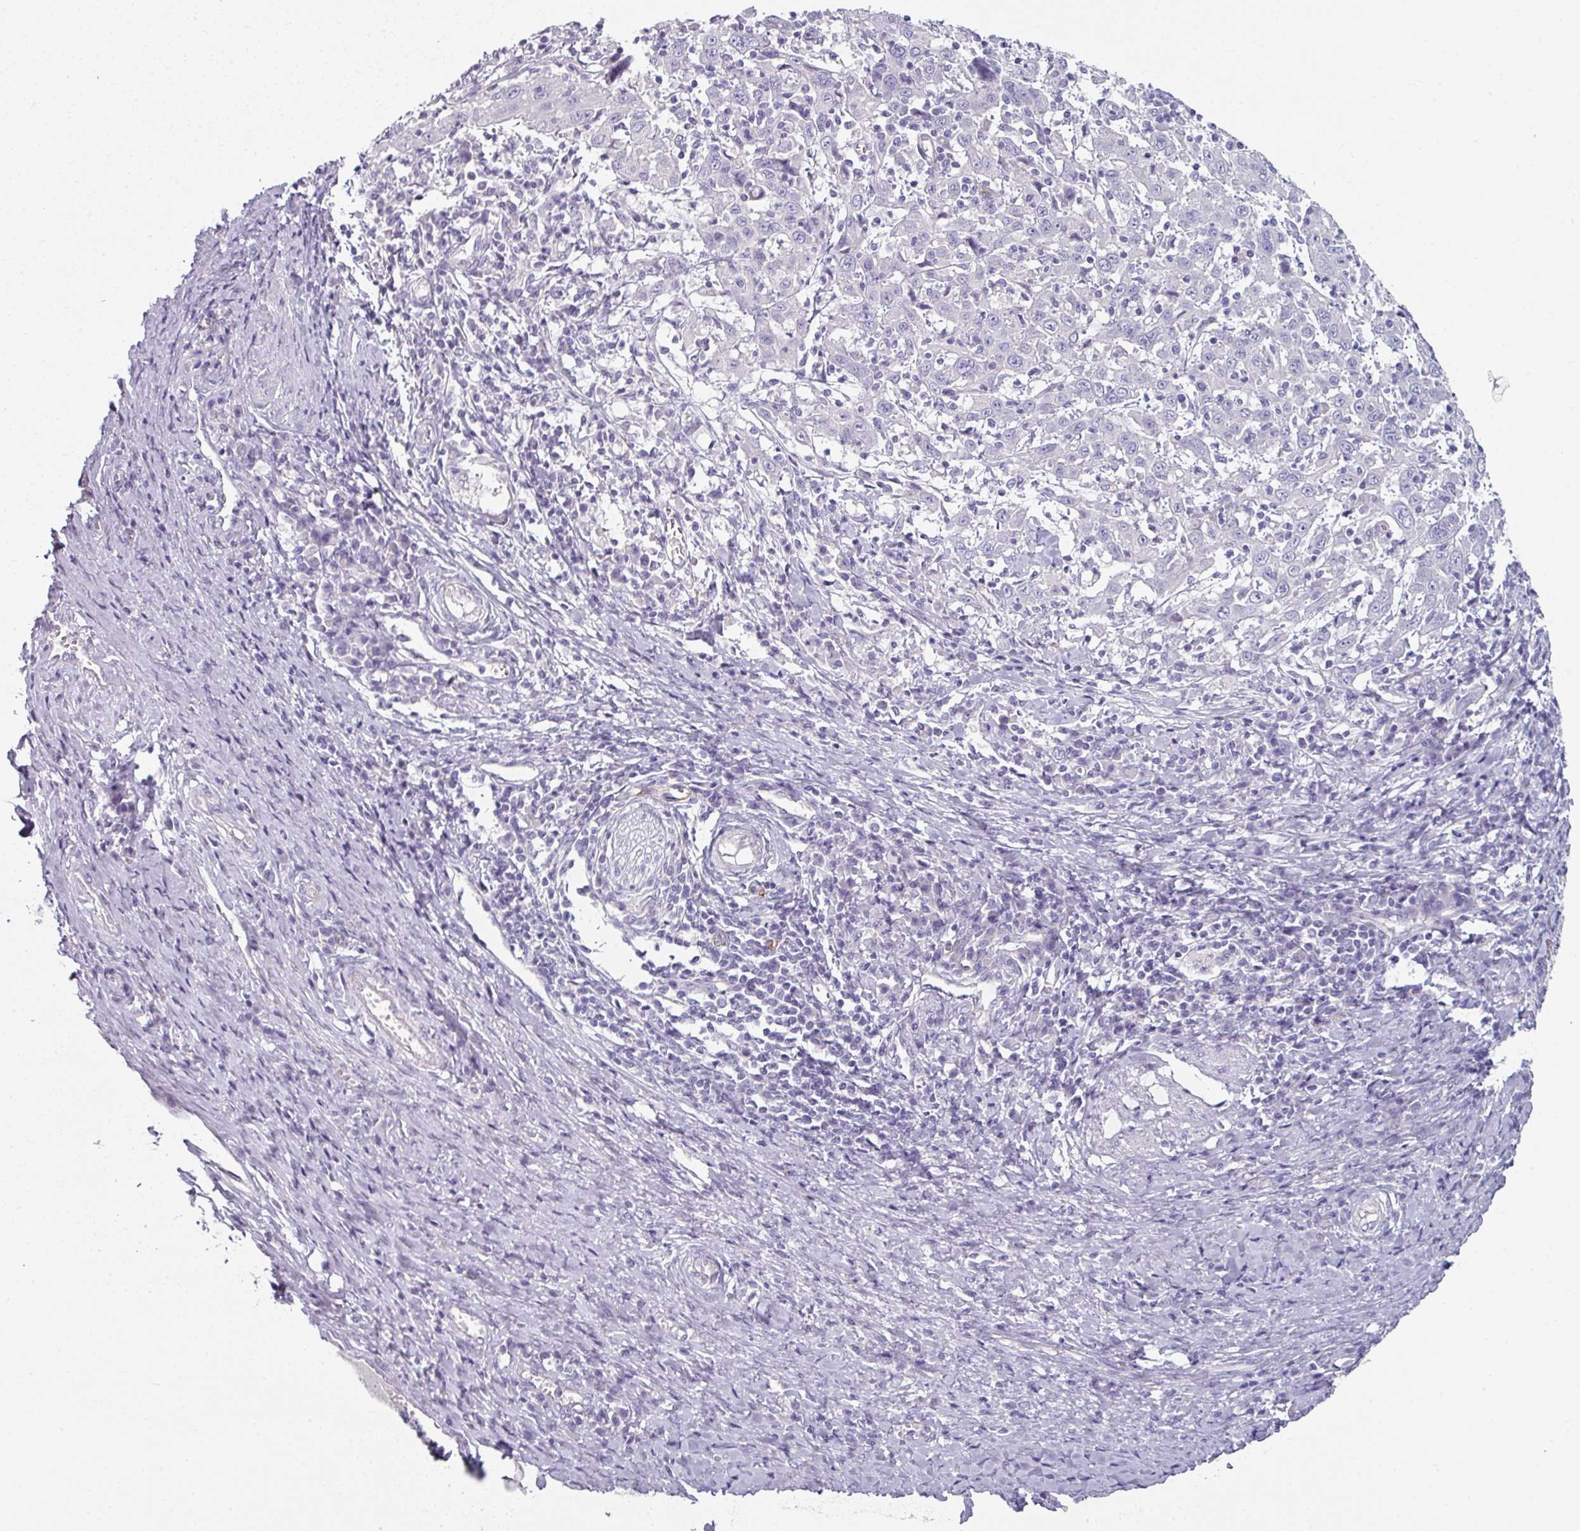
{"staining": {"intensity": "negative", "quantity": "none", "location": "none"}, "tissue": "cervical cancer", "cell_type": "Tumor cells", "image_type": "cancer", "snomed": [{"axis": "morphology", "description": "Squamous cell carcinoma, NOS"}, {"axis": "topography", "description": "Cervix"}], "caption": "An immunohistochemistry (IHC) image of cervical cancer is shown. There is no staining in tumor cells of cervical cancer.", "gene": "SLC17A7", "patient": {"sex": "female", "age": 46}}